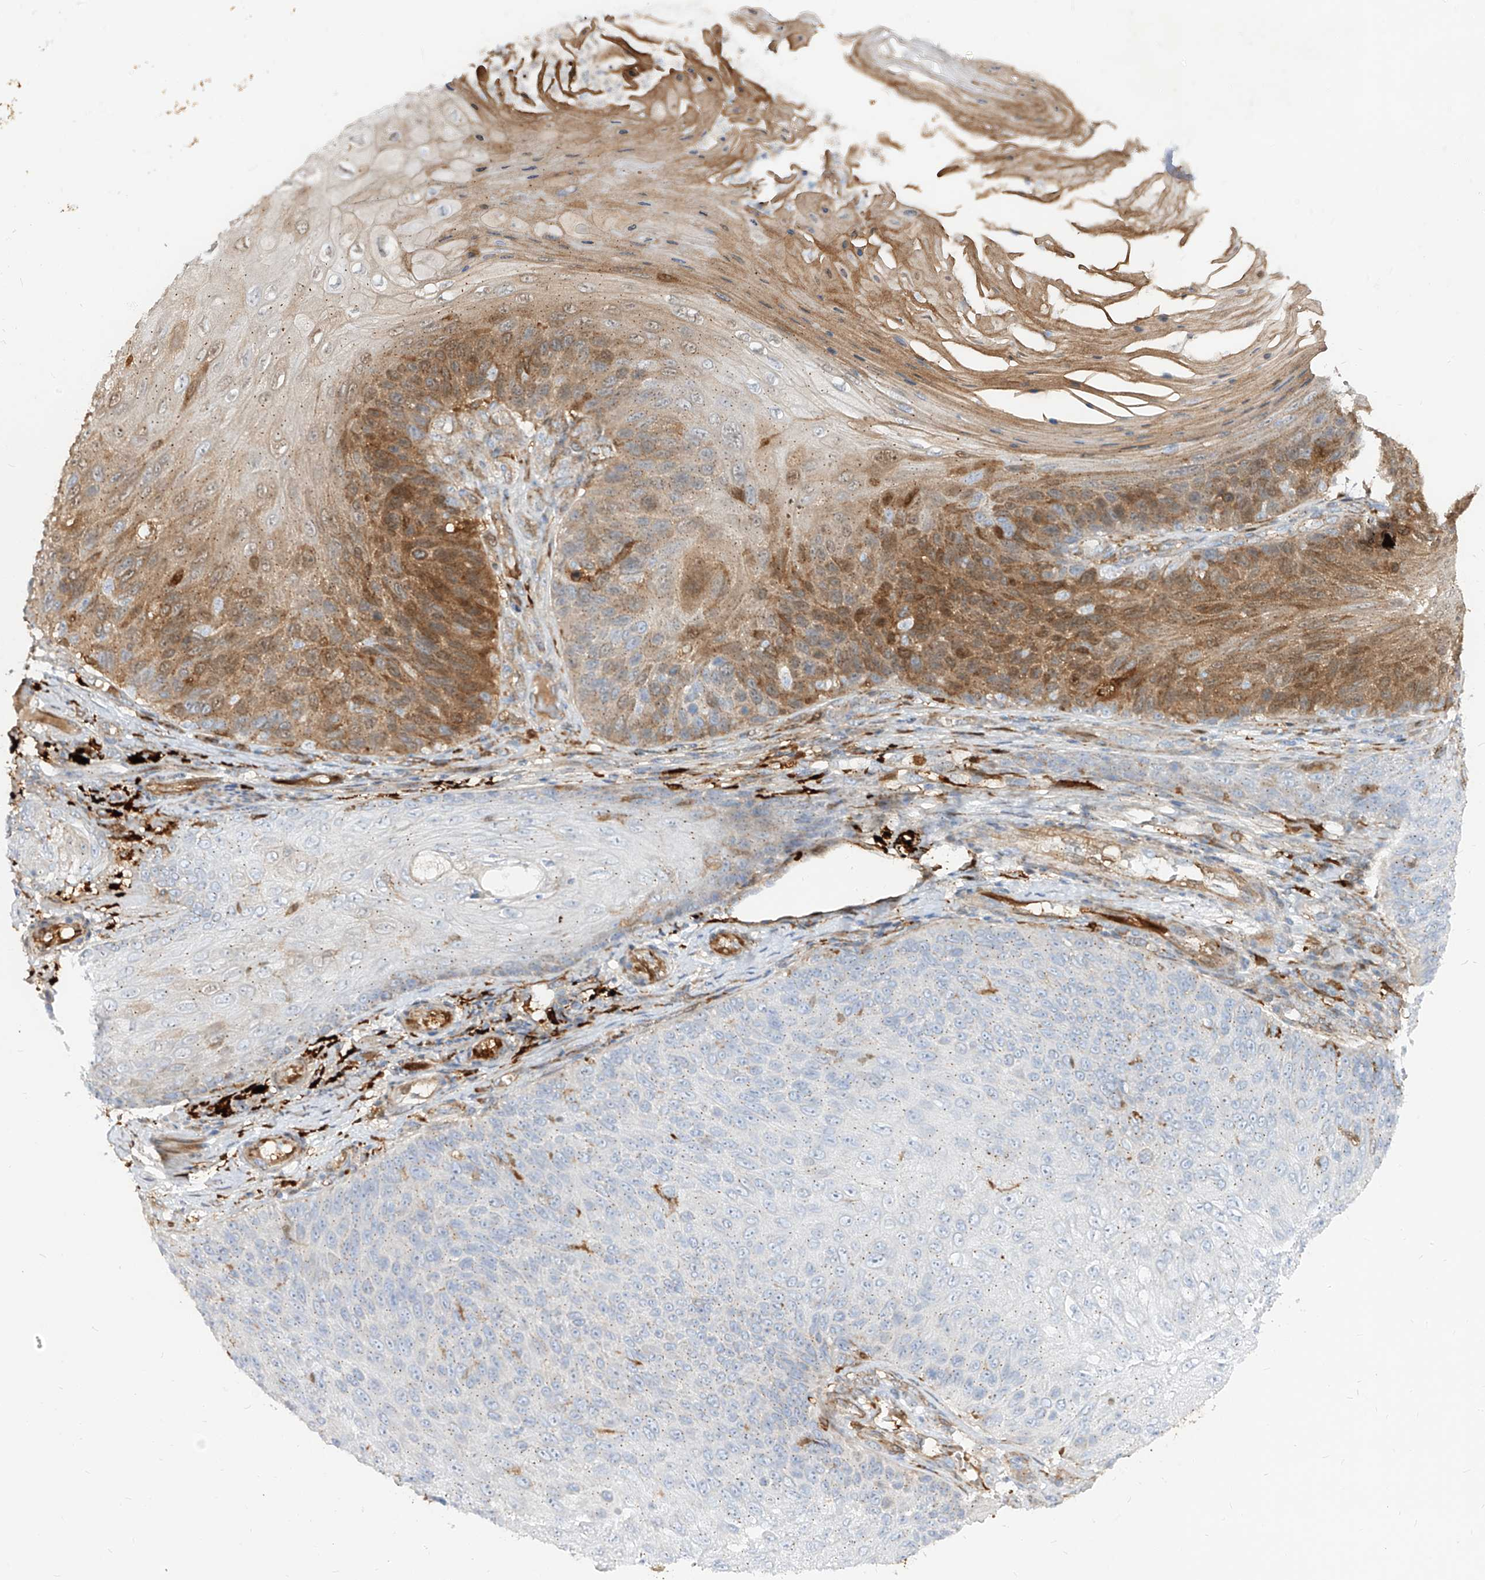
{"staining": {"intensity": "moderate", "quantity": "<25%", "location": "cytoplasmic/membranous"}, "tissue": "skin cancer", "cell_type": "Tumor cells", "image_type": "cancer", "snomed": [{"axis": "morphology", "description": "Squamous cell carcinoma, NOS"}, {"axis": "topography", "description": "Skin"}], "caption": "High-magnification brightfield microscopy of squamous cell carcinoma (skin) stained with DAB (3,3'-diaminobenzidine) (brown) and counterstained with hematoxylin (blue). tumor cells exhibit moderate cytoplasmic/membranous staining is appreciated in about<25% of cells.", "gene": "KYNU", "patient": {"sex": "female", "age": 88}}